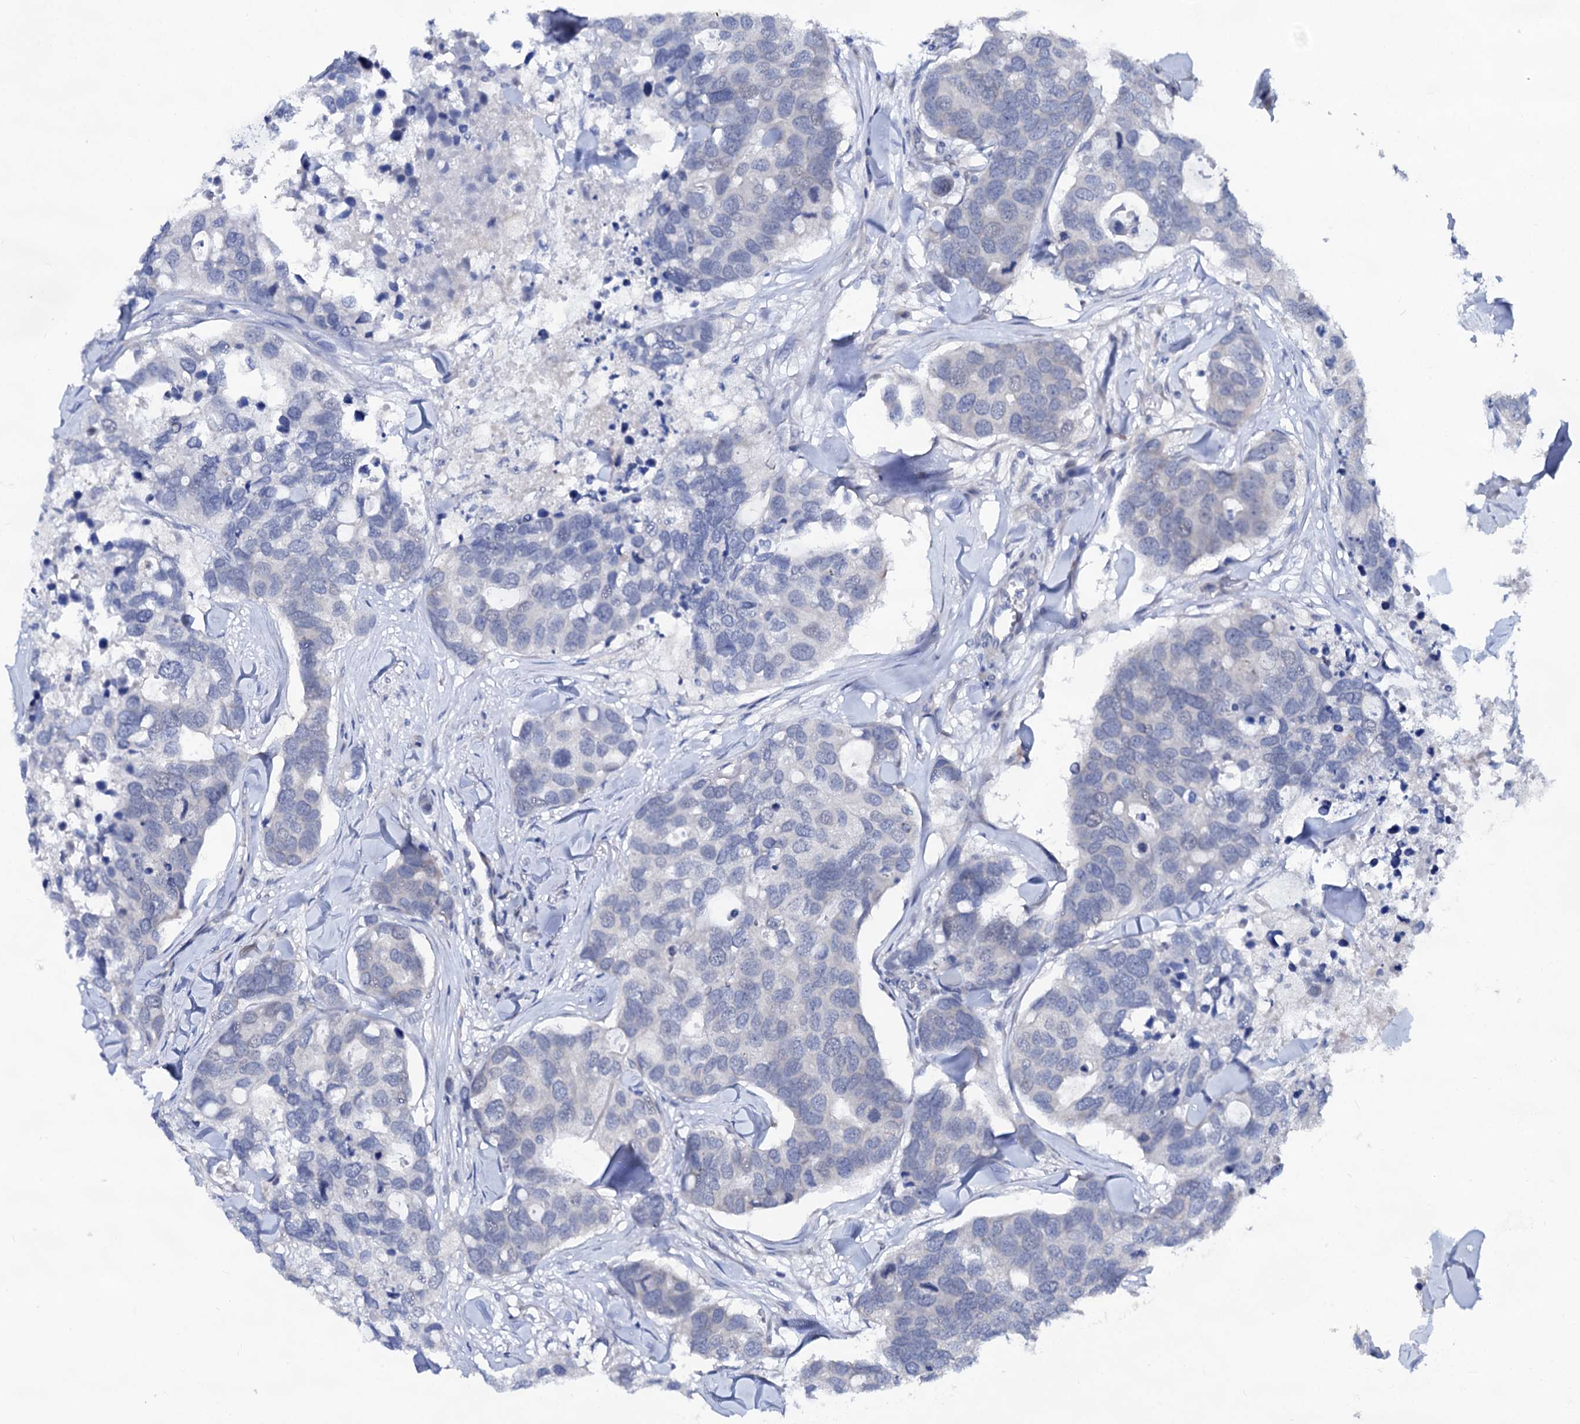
{"staining": {"intensity": "negative", "quantity": "none", "location": "none"}, "tissue": "breast cancer", "cell_type": "Tumor cells", "image_type": "cancer", "snomed": [{"axis": "morphology", "description": "Duct carcinoma"}, {"axis": "topography", "description": "Breast"}], "caption": "Photomicrograph shows no significant protein positivity in tumor cells of breast intraductal carcinoma. (DAB (3,3'-diaminobenzidine) IHC with hematoxylin counter stain).", "gene": "CAPRIN2", "patient": {"sex": "female", "age": 83}}